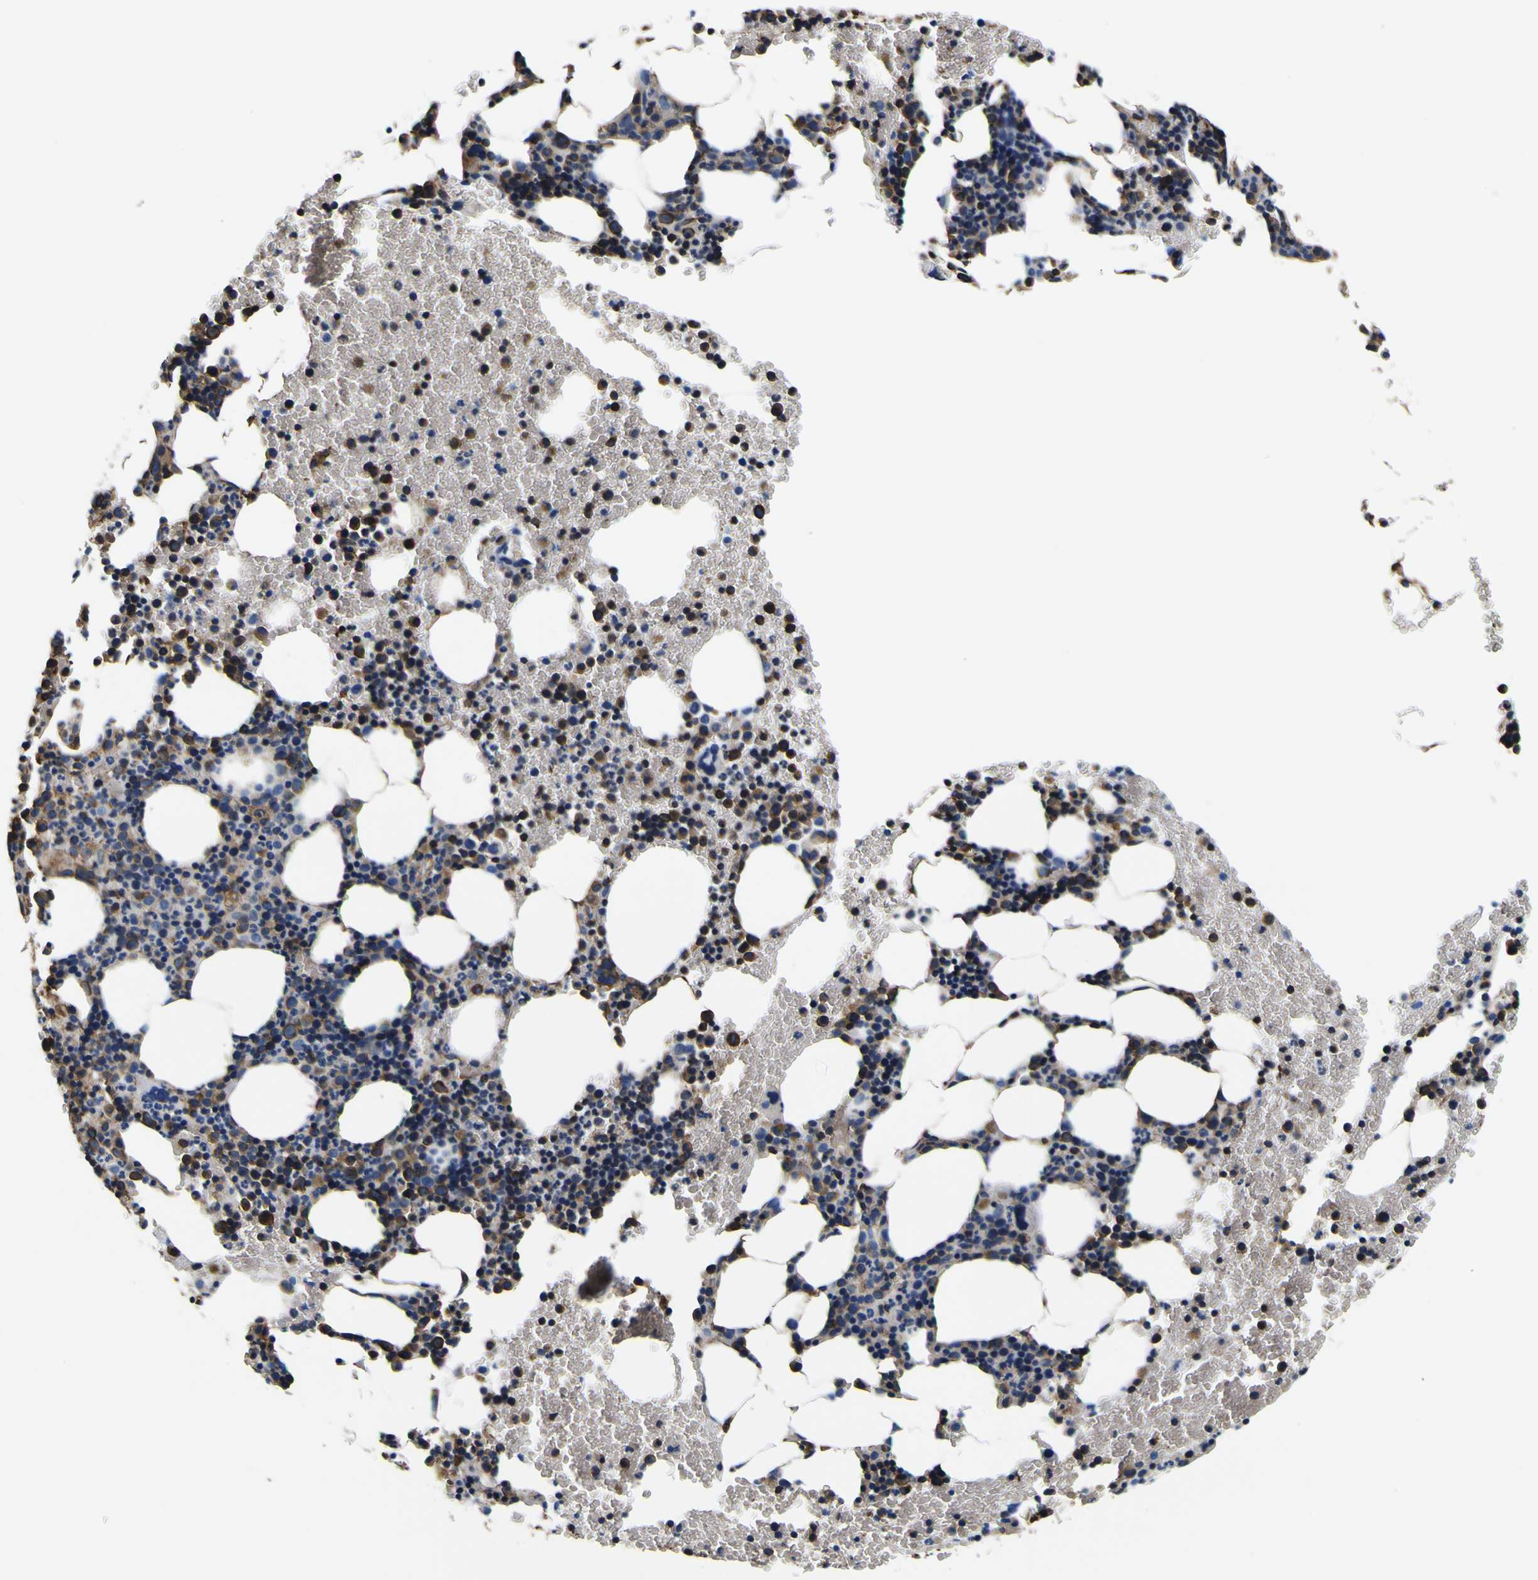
{"staining": {"intensity": "moderate", "quantity": ">75%", "location": "cytoplasmic/membranous"}, "tissue": "bone marrow", "cell_type": "Hematopoietic cells", "image_type": "normal", "snomed": [{"axis": "morphology", "description": "Normal tissue, NOS"}, {"axis": "morphology", "description": "Inflammation, NOS"}, {"axis": "topography", "description": "Bone marrow"}], "caption": "This image reveals IHC staining of unremarkable human bone marrow, with medium moderate cytoplasmic/membranous staining in about >75% of hematopoietic cells.", "gene": "TUBA1B", "patient": {"sex": "female", "age": 70}}